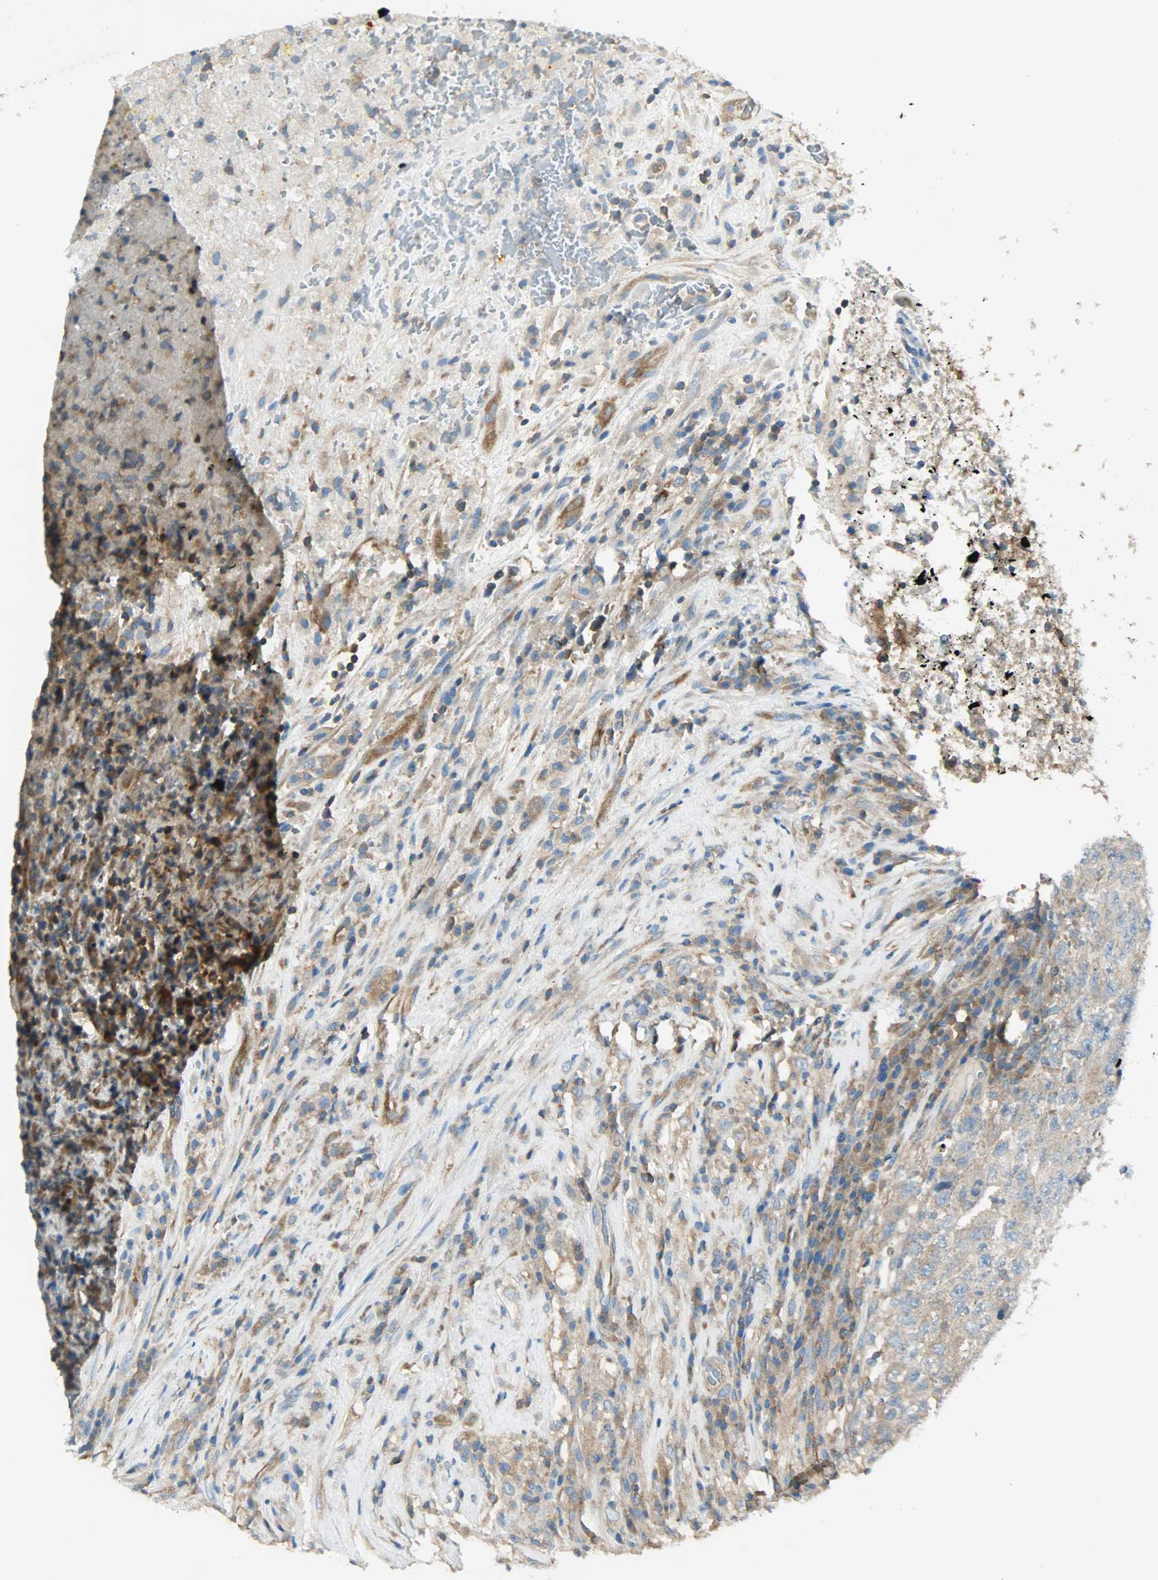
{"staining": {"intensity": "weak", "quantity": ">75%", "location": "cytoplasmic/membranous"}, "tissue": "testis cancer", "cell_type": "Tumor cells", "image_type": "cancer", "snomed": [{"axis": "morphology", "description": "Necrosis, NOS"}, {"axis": "morphology", "description": "Carcinoma, Embryonal, NOS"}, {"axis": "topography", "description": "Testis"}], "caption": "IHC staining of testis cancer (embryonal carcinoma), which displays low levels of weak cytoplasmic/membranous positivity in approximately >75% of tumor cells indicating weak cytoplasmic/membranous protein positivity. The staining was performed using DAB (3,3'-diaminobenzidine) (brown) for protein detection and nuclei were counterstained in hematoxylin (blue).", "gene": "TSC22D2", "patient": {"sex": "male", "age": 19}}